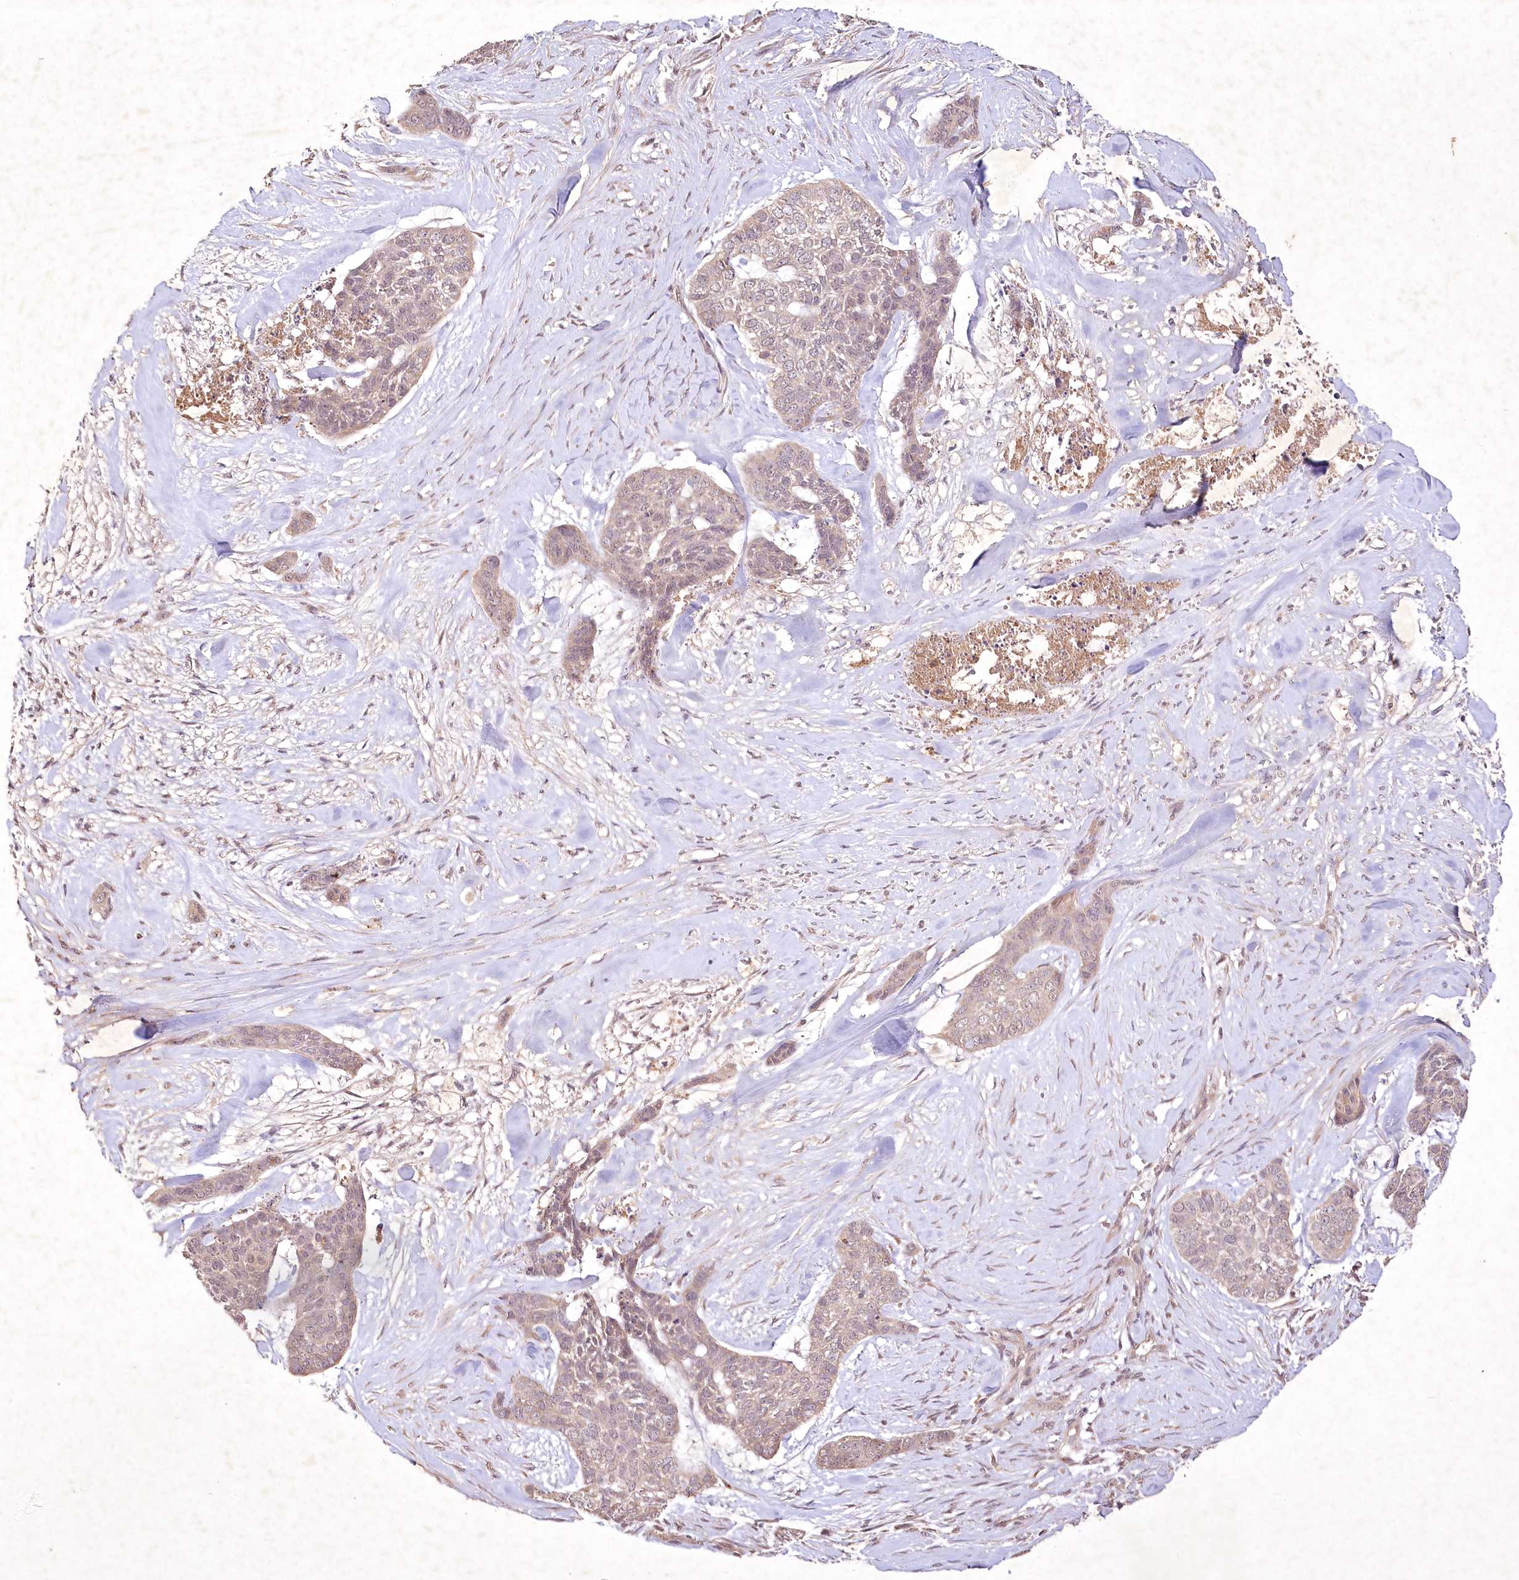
{"staining": {"intensity": "weak", "quantity": "25%-75%", "location": "cytoplasmic/membranous"}, "tissue": "skin cancer", "cell_type": "Tumor cells", "image_type": "cancer", "snomed": [{"axis": "morphology", "description": "Basal cell carcinoma"}, {"axis": "topography", "description": "Skin"}], "caption": "Immunohistochemical staining of basal cell carcinoma (skin) reveals low levels of weak cytoplasmic/membranous positivity in about 25%-75% of tumor cells. (brown staining indicates protein expression, while blue staining denotes nuclei).", "gene": "IRAK1BP1", "patient": {"sex": "female", "age": 64}}